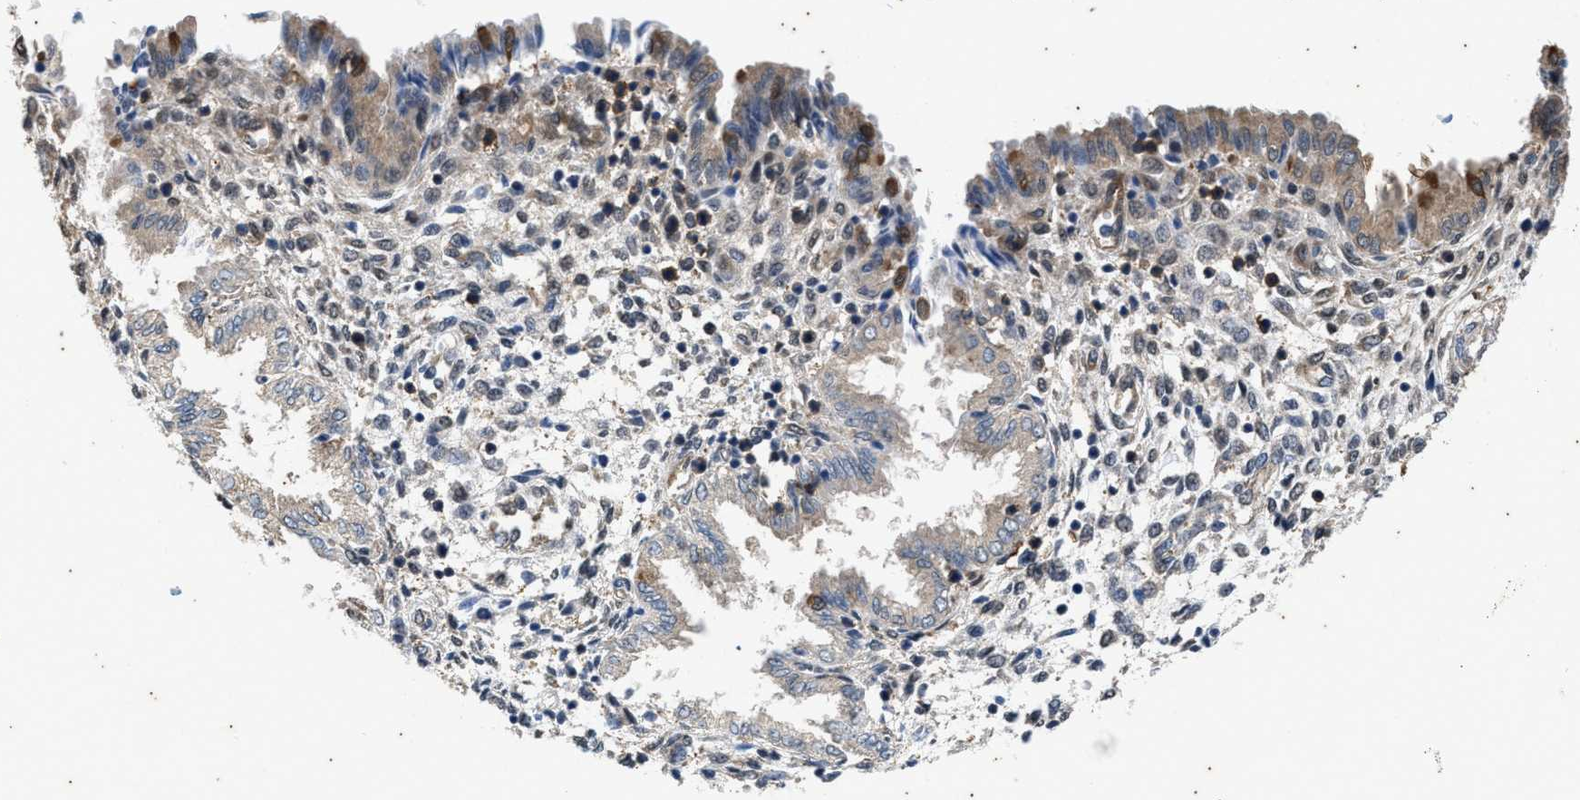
{"staining": {"intensity": "negative", "quantity": "none", "location": "none"}, "tissue": "endometrium", "cell_type": "Cells in endometrial stroma", "image_type": "normal", "snomed": [{"axis": "morphology", "description": "Normal tissue, NOS"}, {"axis": "topography", "description": "Endometrium"}], "caption": "Immunohistochemistry (IHC) image of benign human endometrium stained for a protein (brown), which exhibits no staining in cells in endometrial stroma.", "gene": "COX19", "patient": {"sex": "female", "age": 33}}